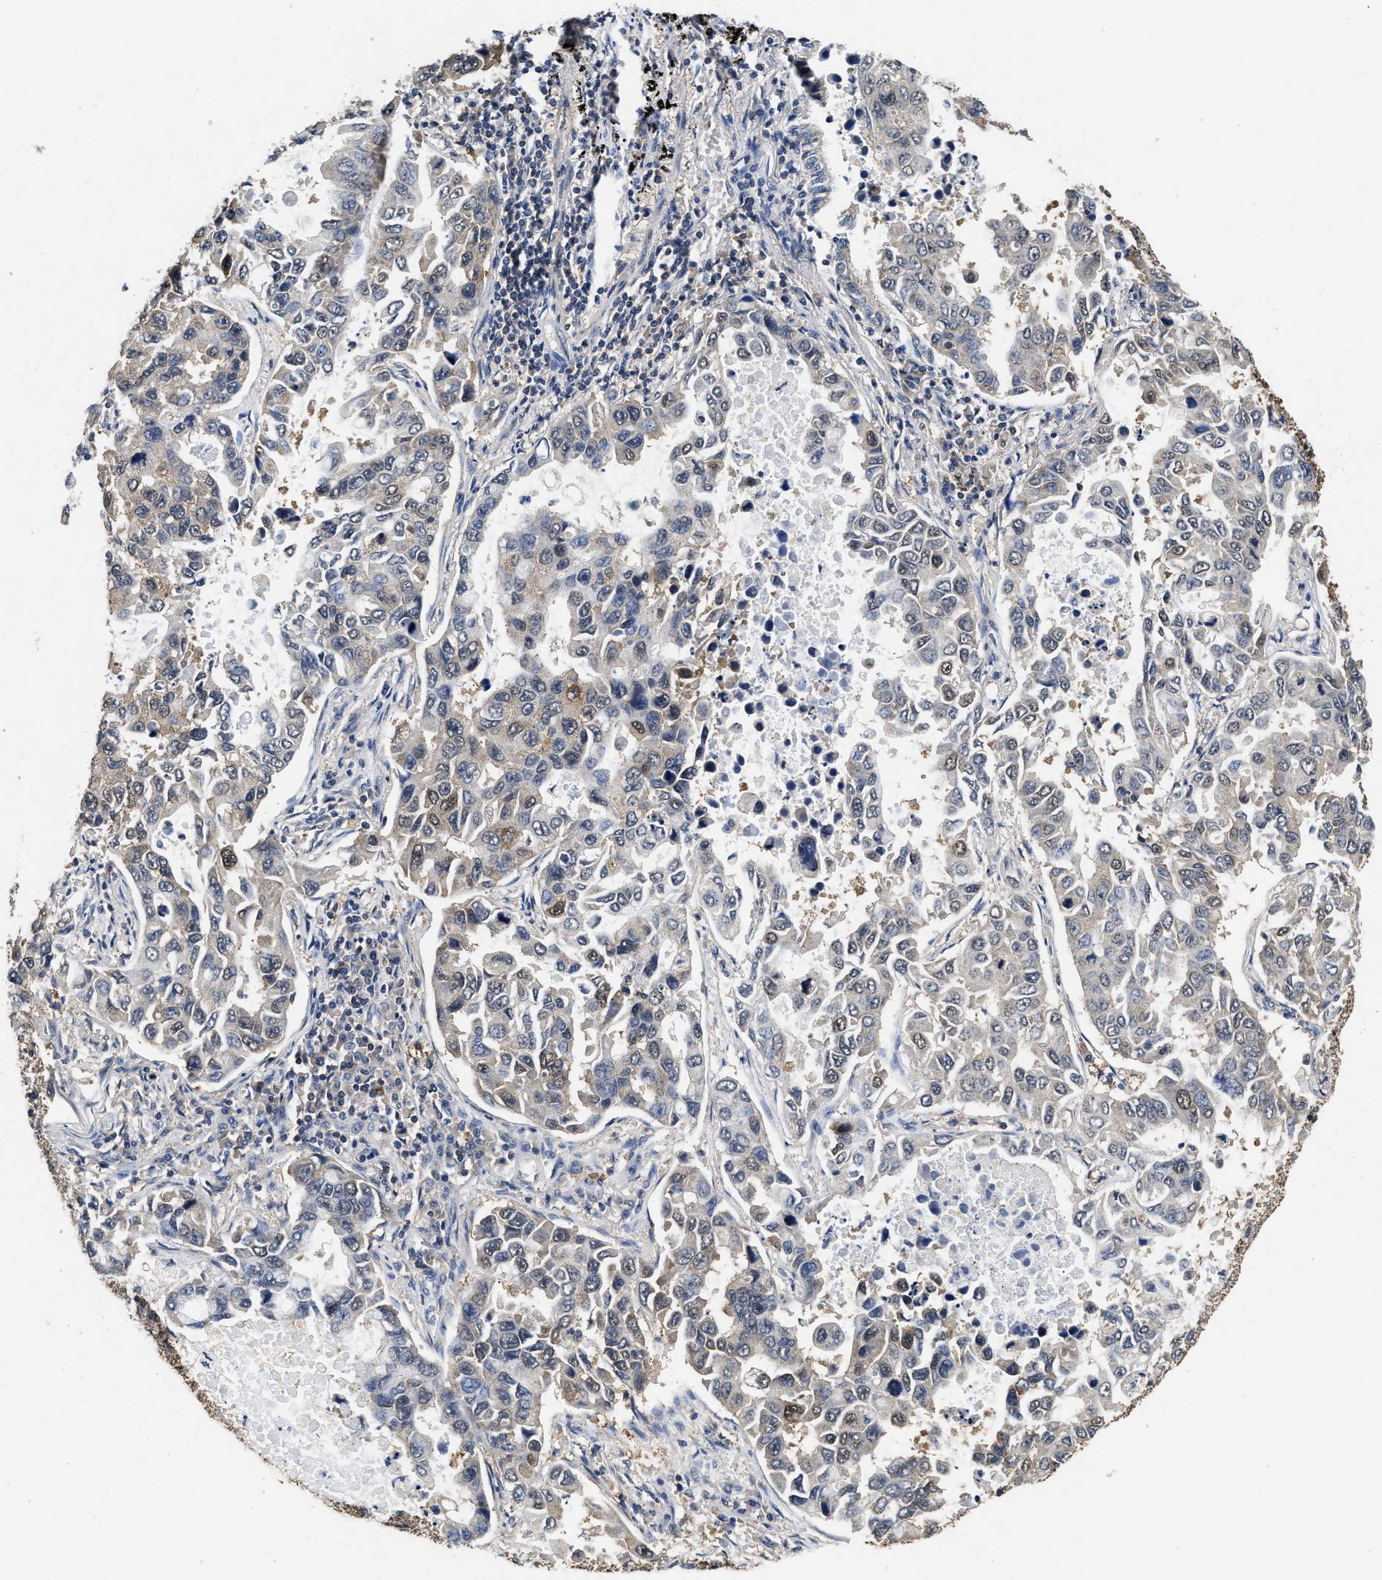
{"staining": {"intensity": "moderate", "quantity": "25%-75%", "location": "cytoplasmic/membranous,nuclear"}, "tissue": "lung cancer", "cell_type": "Tumor cells", "image_type": "cancer", "snomed": [{"axis": "morphology", "description": "Adenocarcinoma, NOS"}, {"axis": "topography", "description": "Lung"}], "caption": "There is medium levels of moderate cytoplasmic/membranous and nuclear staining in tumor cells of lung cancer, as demonstrated by immunohistochemical staining (brown color).", "gene": "ACAT2", "patient": {"sex": "male", "age": 64}}